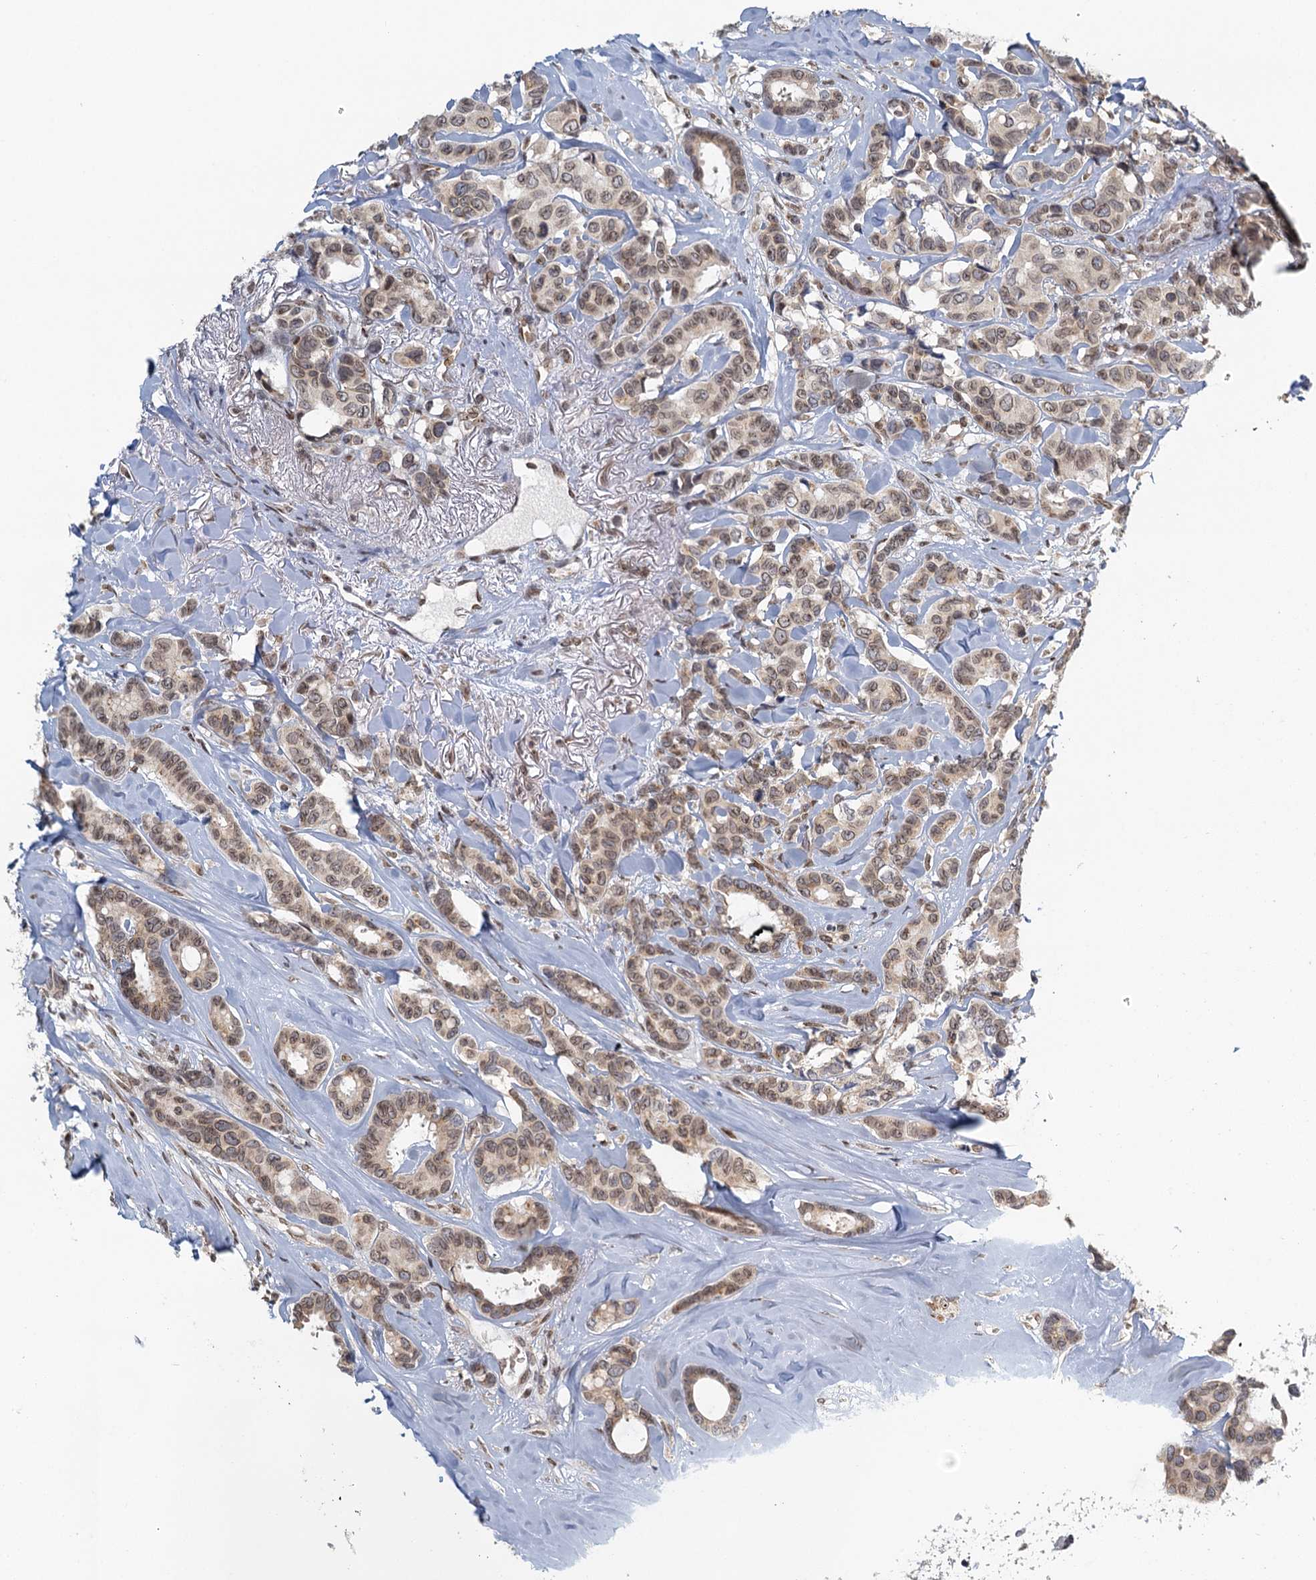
{"staining": {"intensity": "weak", "quantity": ">75%", "location": "nuclear"}, "tissue": "breast cancer", "cell_type": "Tumor cells", "image_type": "cancer", "snomed": [{"axis": "morphology", "description": "Duct carcinoma"}, {"axis": "topography", "description": "Breast"}], "caption": "The image exhibits immunohistochemical staining of breast cancer (intraductal carcinoma). There is weak nuclear staining is seen in approximately >75% of tumor cells.", "gene": "TREX1", "patient": {"sex": "female", "age": 87}}